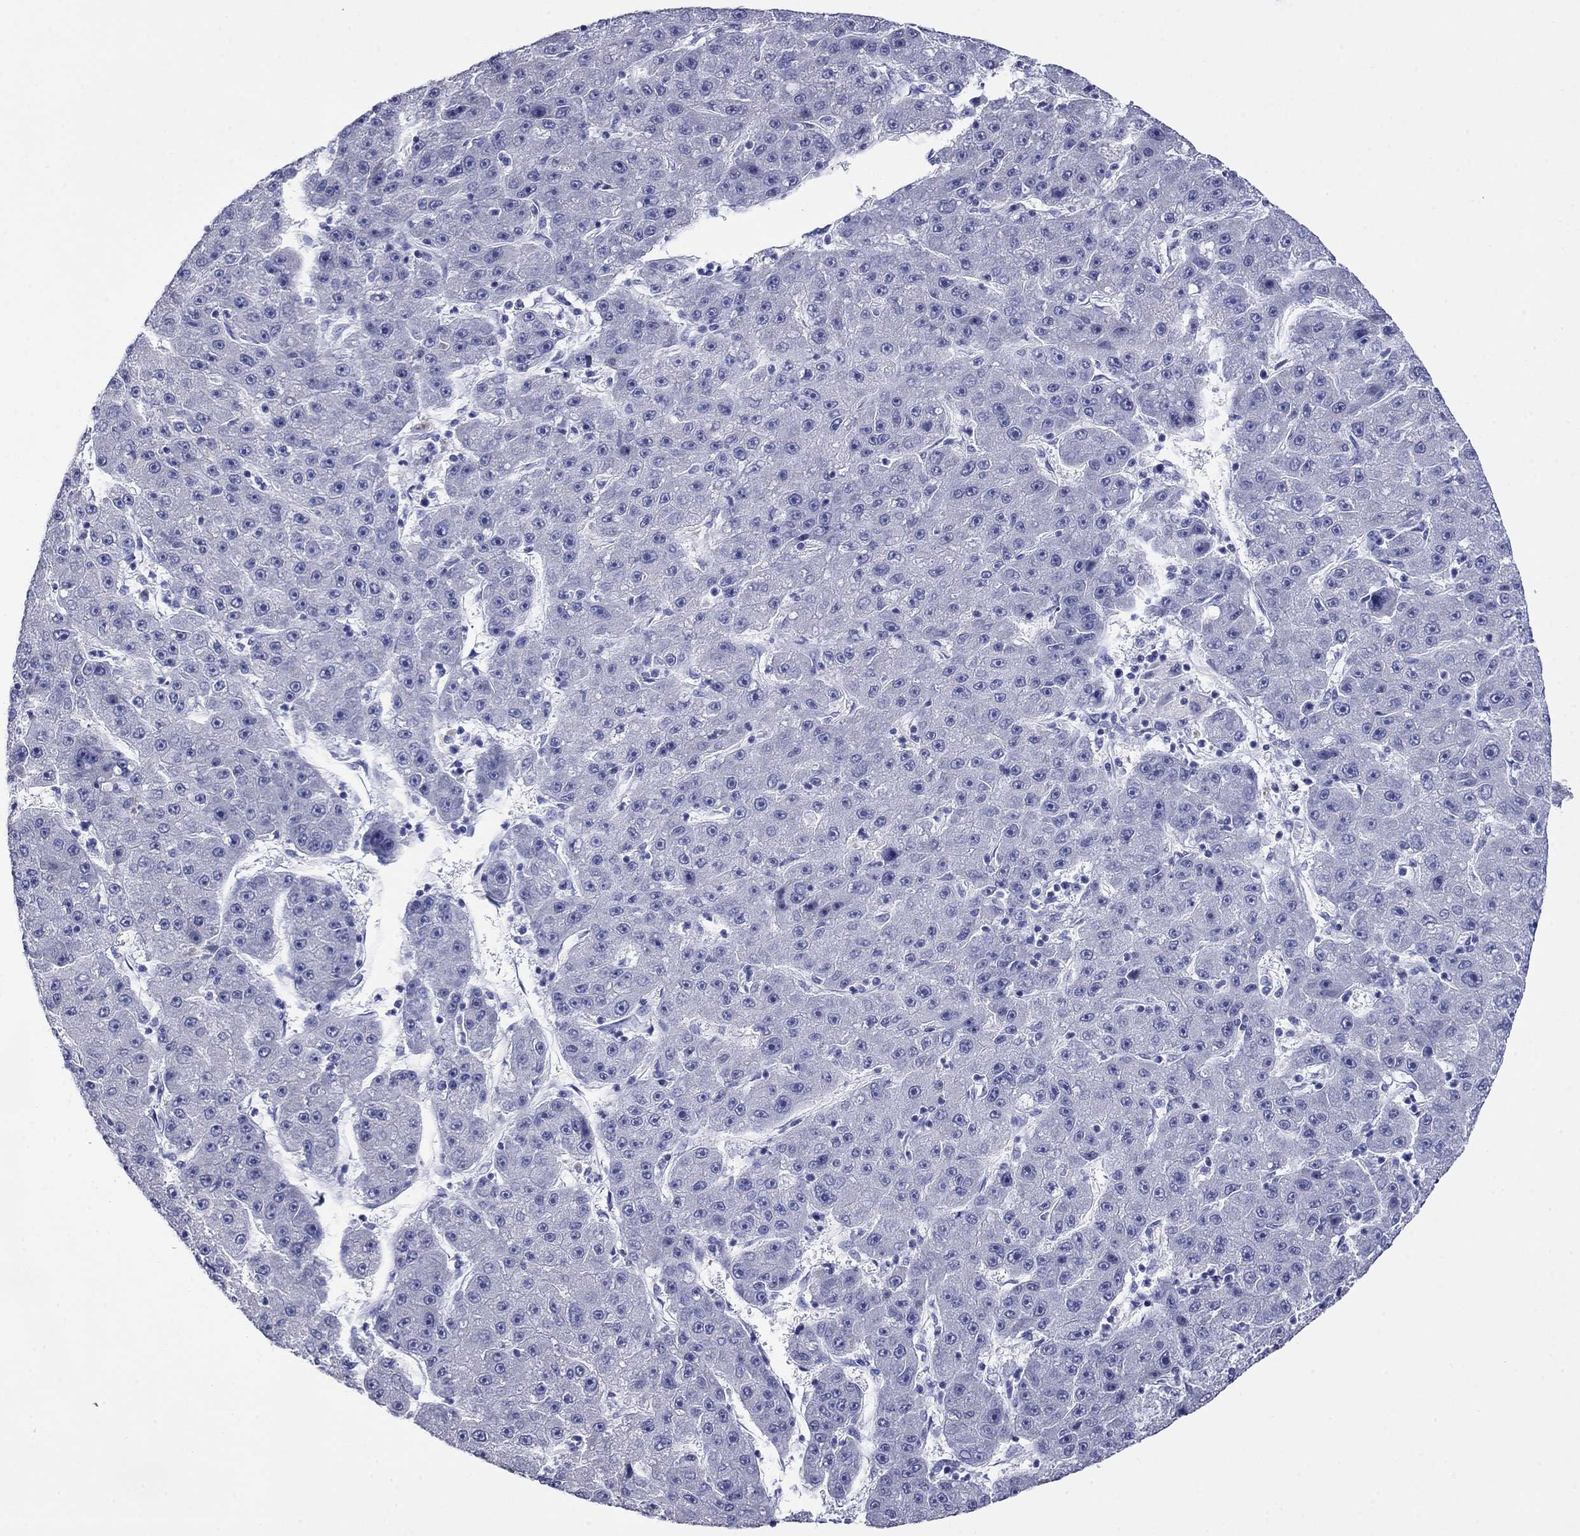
{"staining": {"intensity": "negative", "quantity": "none", "location": "none"}, "tissue": "liver cancer", "cell_type": "Tumor cells", "image_type": "cancer", "snomed": [{"axis": "morphology", "description": "Carcinoma, Hepatocellular, NOS"}, {"axis": "topography", "description": "Liver"}], "caption": "Liver cancer (hepatocellular carcinoma) was stained to show a protein in brown. There is no significant expression in tumor cells.", "gene": "GIP", "patient": {"sex": "male", "age": 67}}